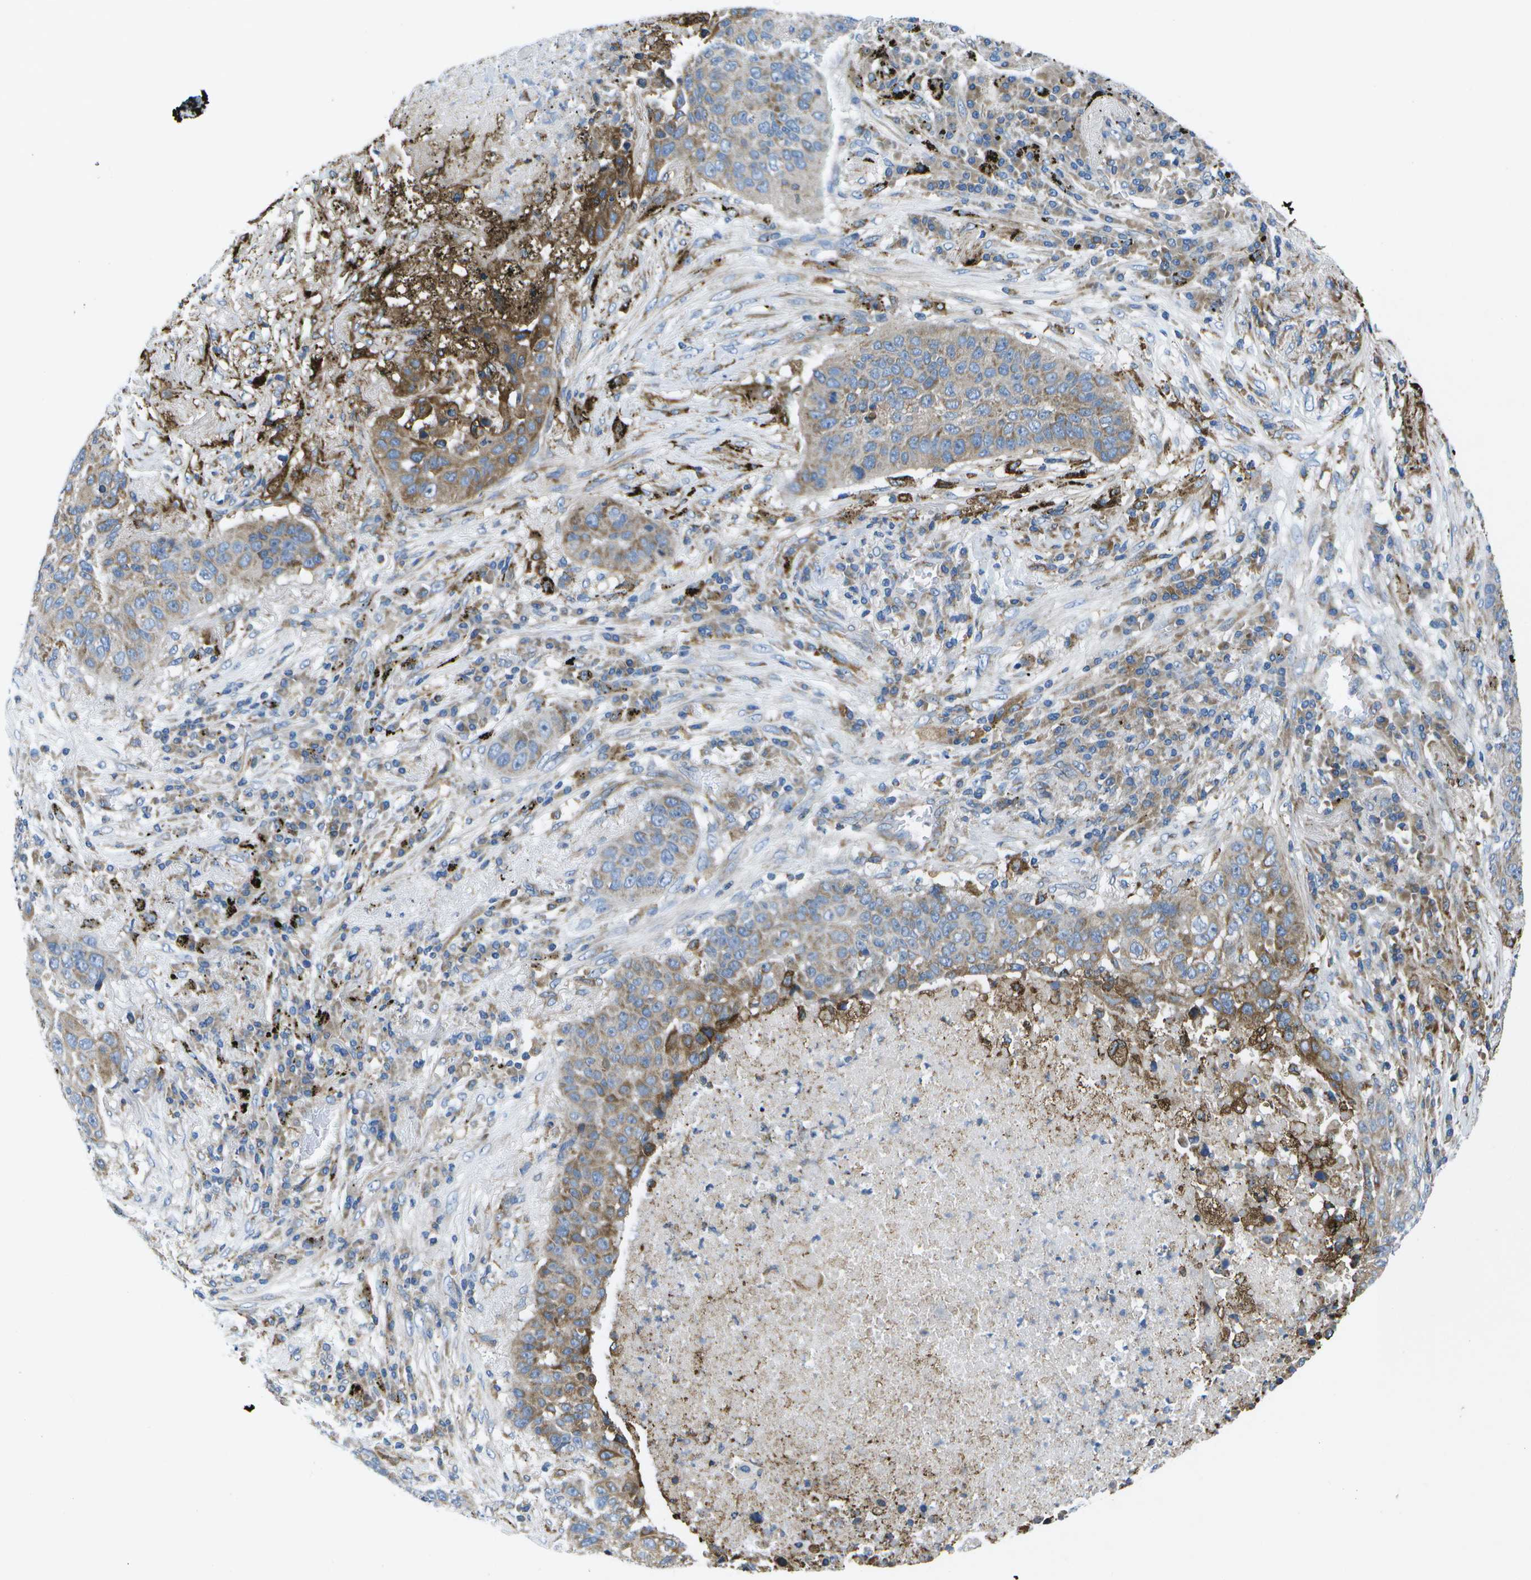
{"staining": {"intensity": "moderate", "quantity": "25%-75%", "location": "cytoplasmic/membranous"}, "tissue": "lung cancer", "cell_type": "Tumor cells", "image_type": "cancer", "snomed": [{"axis": "morphology", "description": "Squamous cell carcinoma, NOS"}, {"axis": "topography", "description": "Lung"}], "caption": "Moderate cytoplasmic/membranous staining is present in approximately 25%-75% of tumor cells in squamous cell carcinoma (lung). The protein of interest is stained brown, and the nuclei are stained in blue (DAB IHC with brightfield microscopy, high magnification).", "gene": "GDF5", "patient": {"sex": "male", "age": 57}}